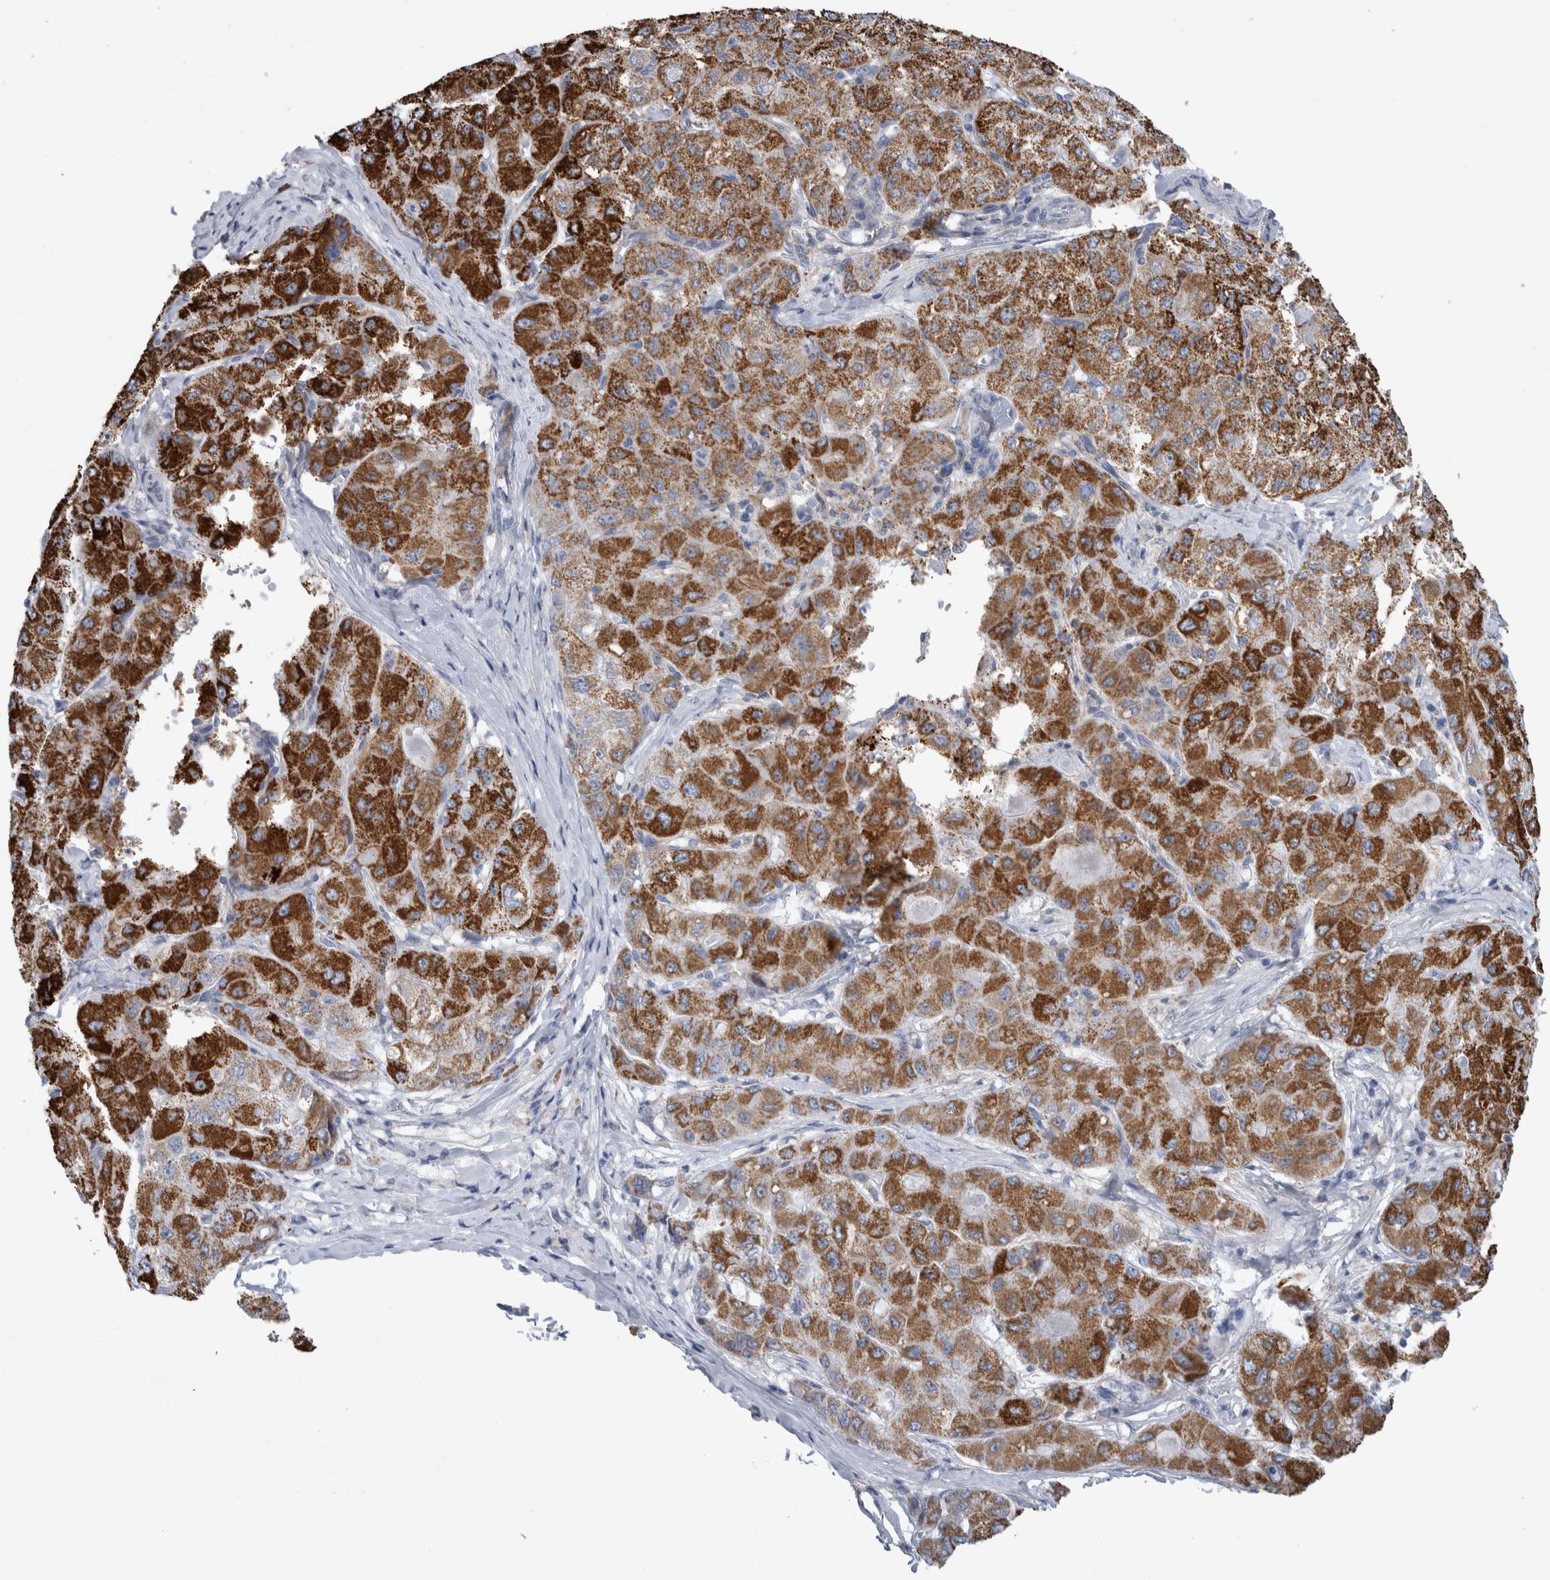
{"staining": {"intensity": "strong", "quantity": "25%-75%", "location": "cytoplasmic/membranous"}, "tissue": "liver cancer", "cell_type": "Tumor cells", "image_type": "cancer", "snomed": [{"axis": "morphology", "description": "Carcinoma, Hepatocellular, NOS"}, {"axis": "topography", "description": "Liver"}], "caption": "Protein analysis of liver cancer tissue shows strong cytoplasmic/membranous expression in approximately 25%-75% of tumor cells.", "gene": "GATM", "patient": {"sex": "male", "age": 80}}